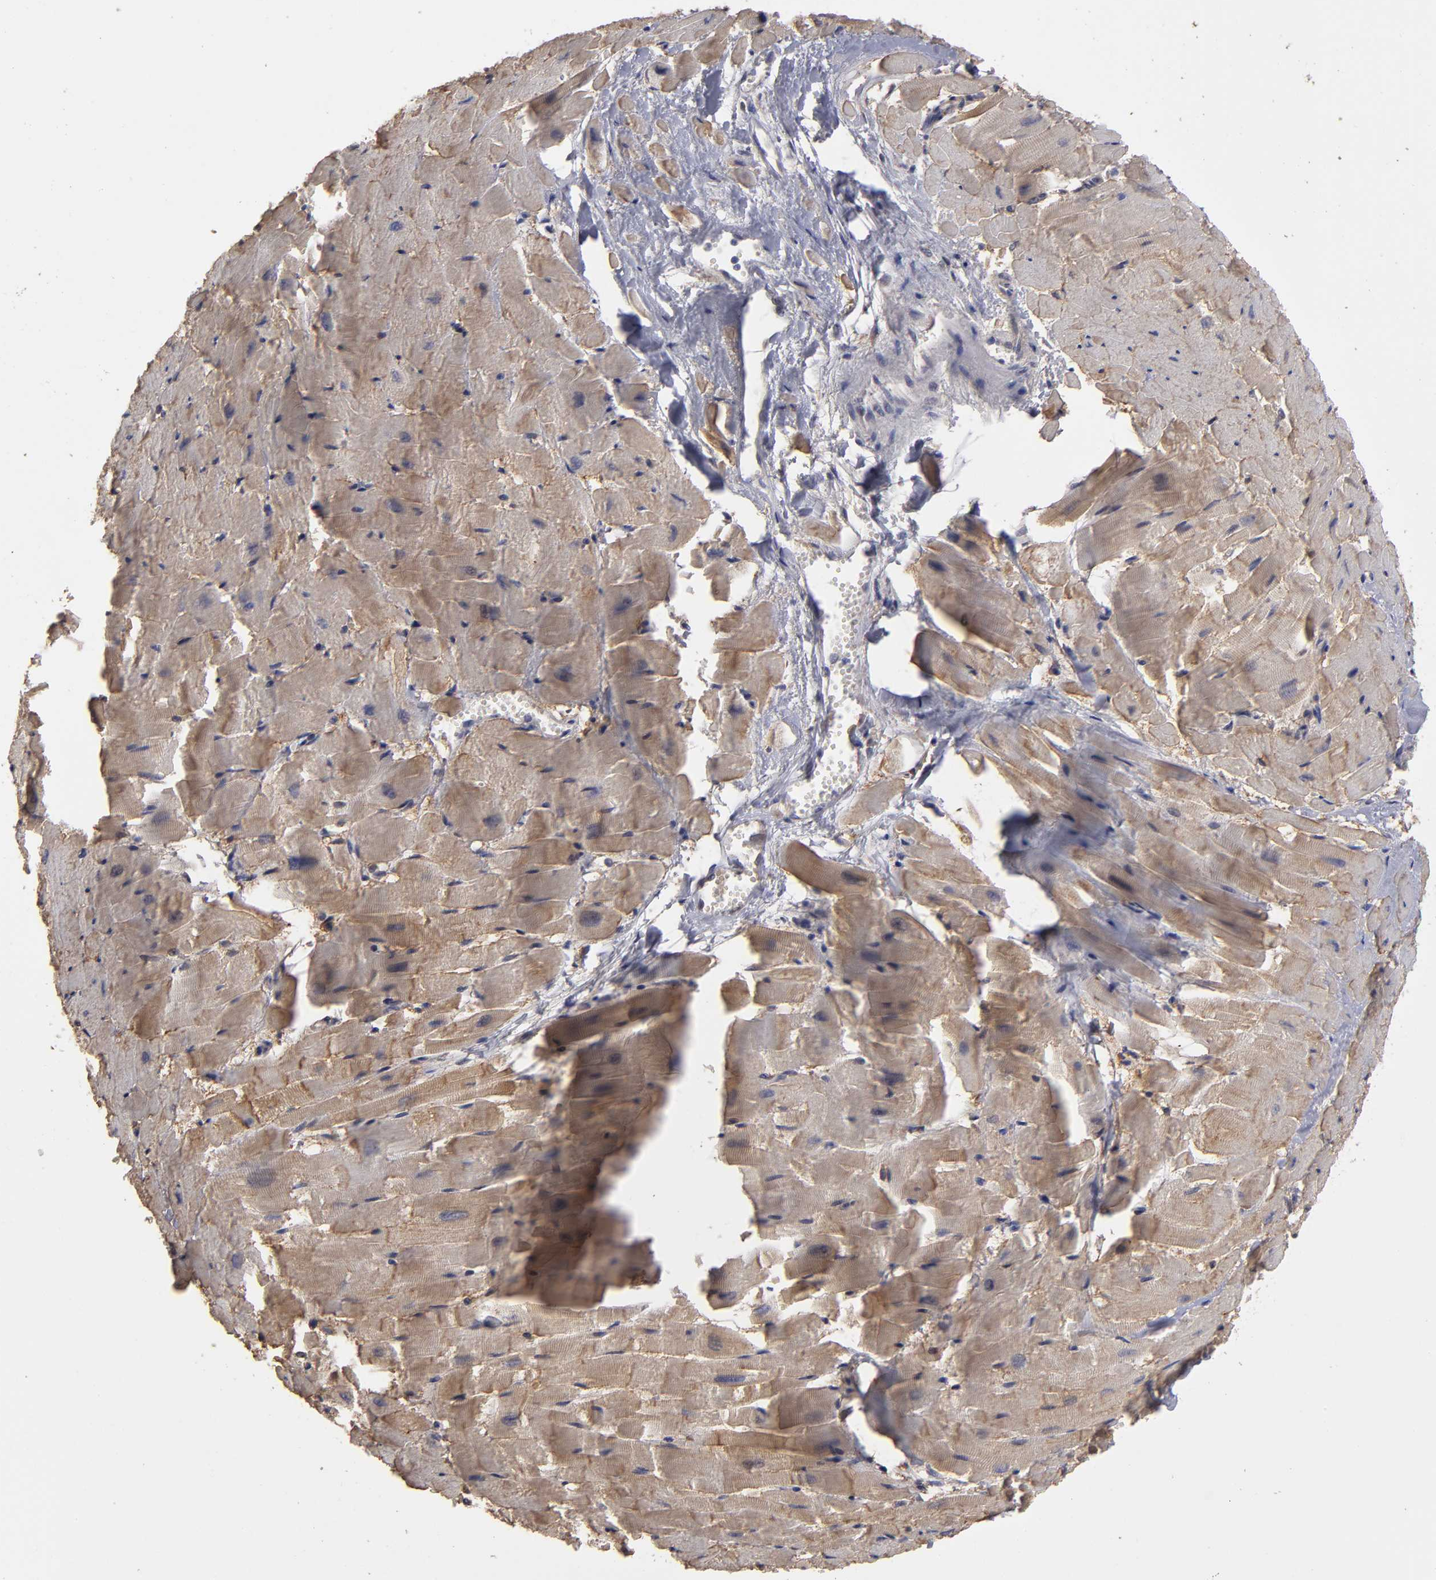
{"staining": {"intensity": "weak", "quantity": ">75%", "location": "cytoplasmic/membranous"}, "tissue": "heart muscle", "cell_type": "Cardiomyocytes", "image_type": "normal", "snomed": [{"axis": "morphology", "description": "Normal tissue, NOS"}, {"axis": "topography", "description": "Heart"}], "caption": "High-power microscopy captured an IHC micrograph of benign heart muscle, revealing weak cytoplasmic/membranous expression in about >75% of cardiomyocytes.", "gene": "NDRG2", "patient": {"sex": "female", "age": 19}}